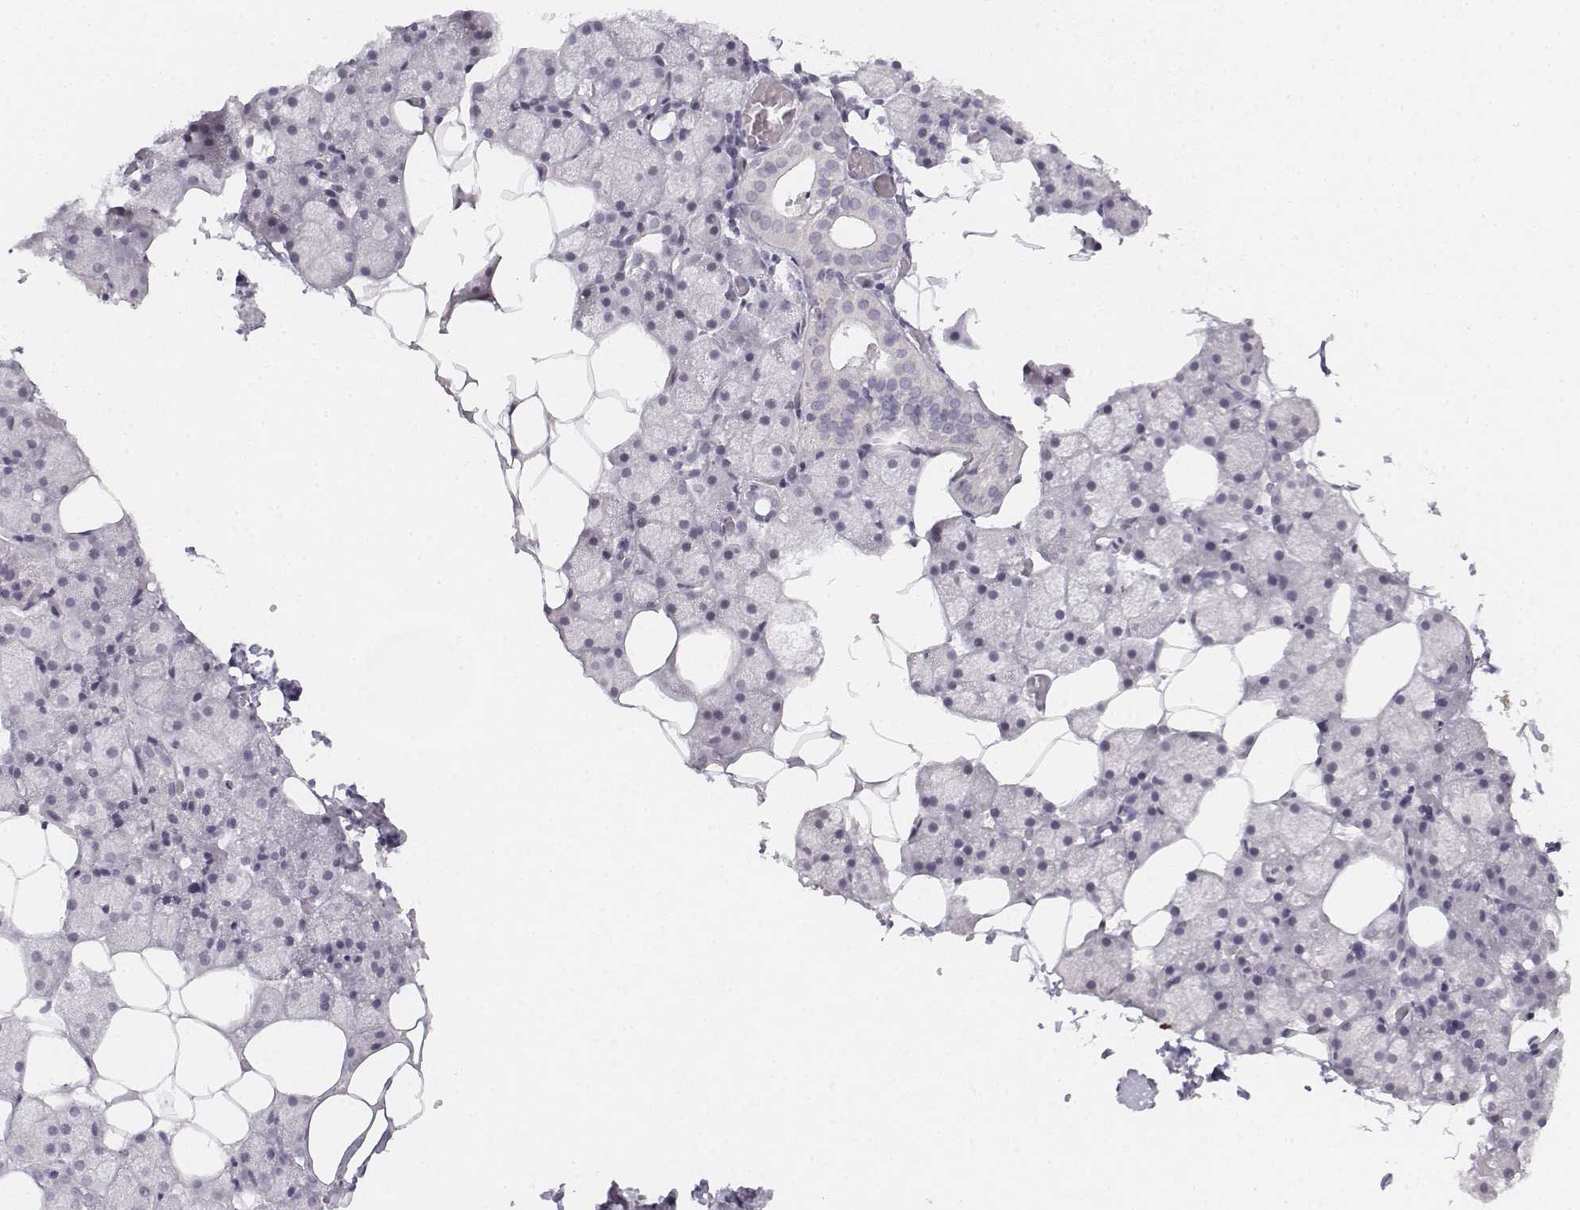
{"staining": {"intensity": "negative", "quantity": "none", "location": "none"}, "tissue": "salivary gland", "cell_type": "Glandular cells", "image_type": "normal", "snomed": [{"axis": "morphology", "description": "Normal tissue, NOS"}, {"axis": "topography", "description": "Salivary gland"}], "caption": "Immunohistochemical staining of unremarkable salivary gland shows no significant positivity in glandular cells.", "gene": "KRTAP2", "patient": {"sex": "male", "age": 38}}